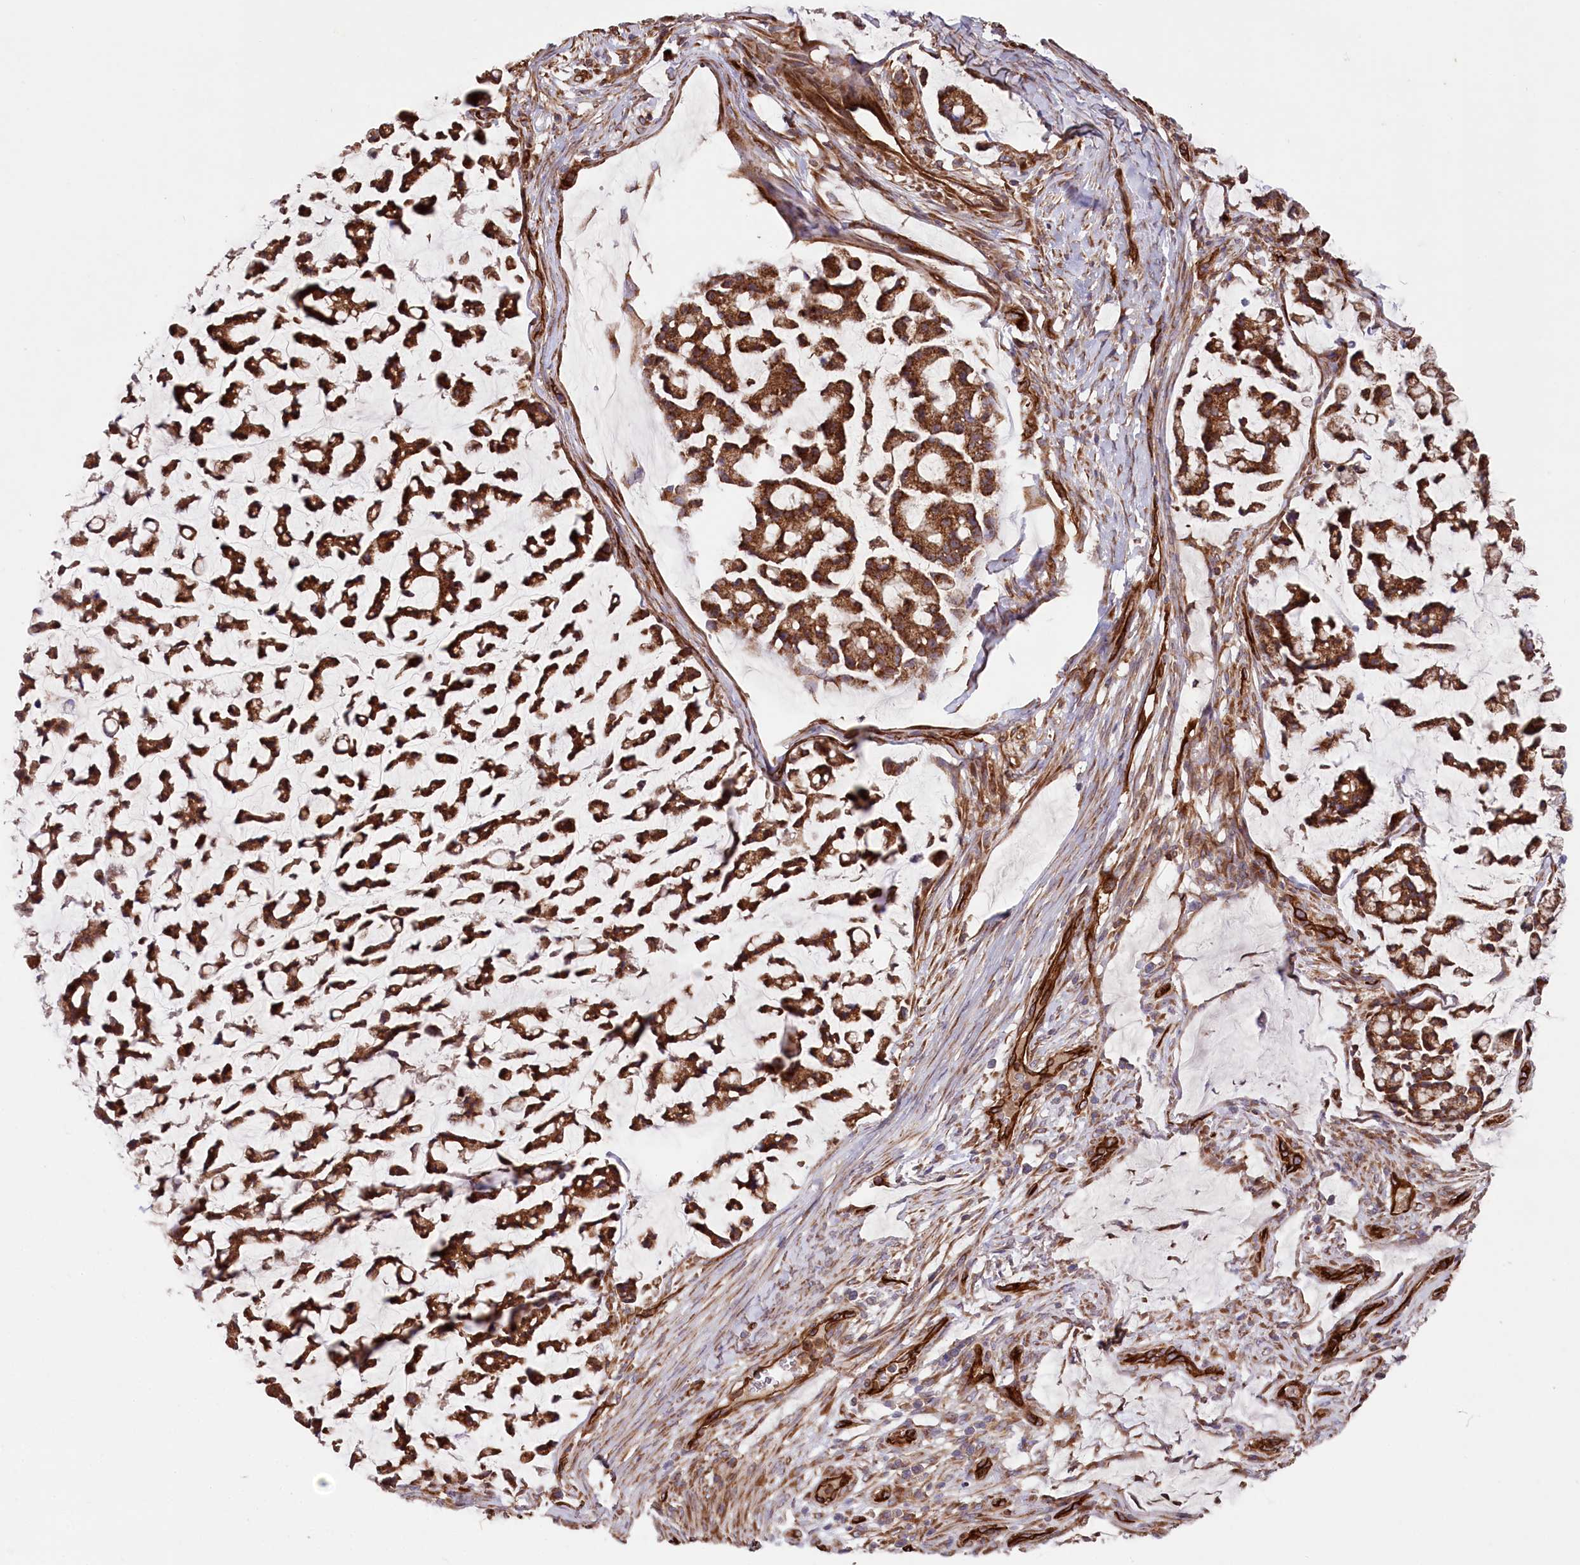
{"staining": {"intensity": "strong", "quantity": ">75%", "location": "cytoplasmic/membranous"}, "tissue": "stomach cancer", "cell_type": "Tumor cells", "image_type": "cancer", "snomed": [{"axis": "morphology", "description": "Adenocarcinoma, NOS"}, {"axis": "topography", "description": "Stomach, lower"}], "caption": "Stomach cancer stained for a protein reveals strong cytoplasmic/membranous positivity in tumor cells.", "gene": "MTPAP", "patient": {"sex": "male", "age": 67}}